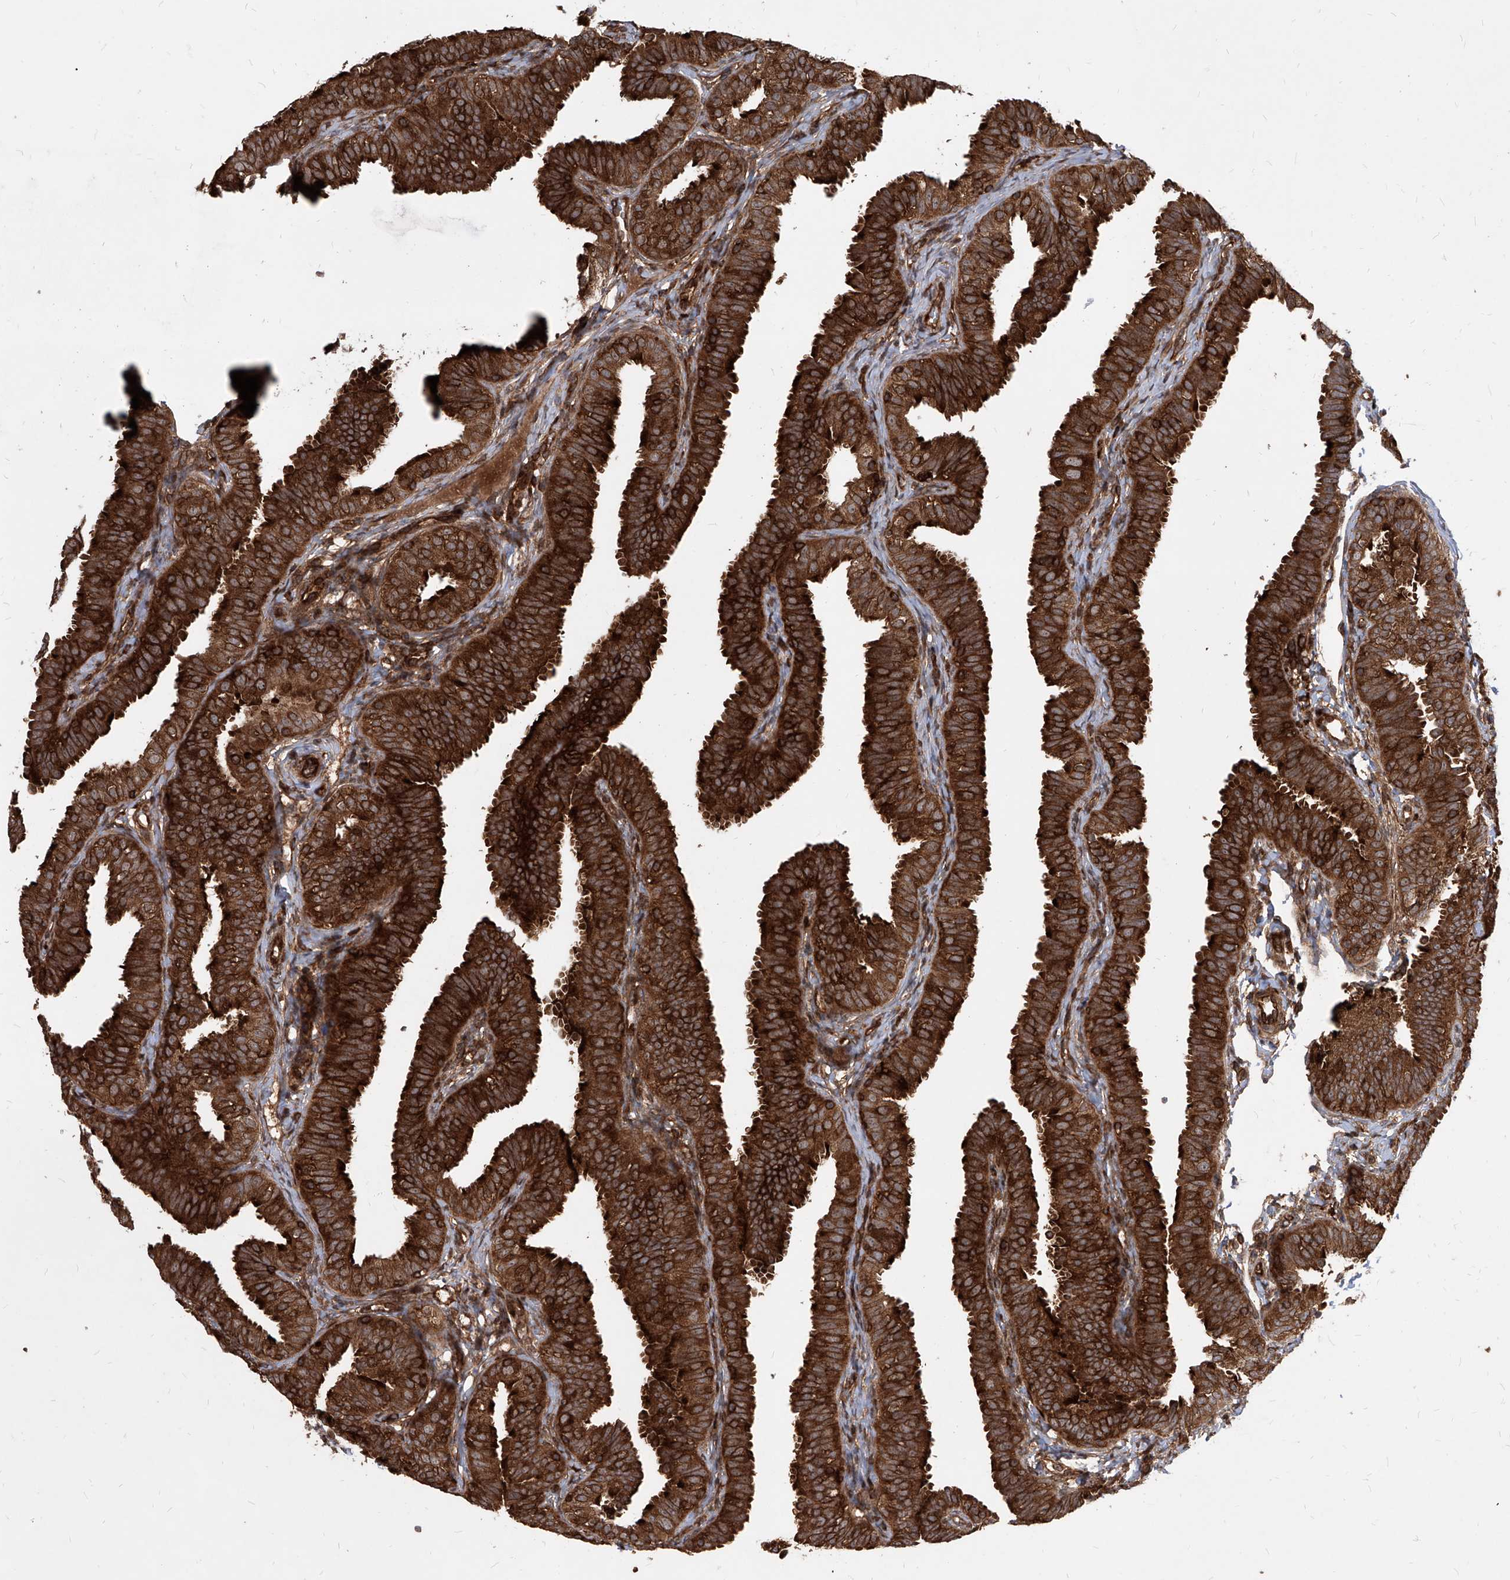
{"staining": {"intensity": "strong", "quantity": ">75%", "location": "cytoplasmic/membranous"}, "tissue": "fallopian tube", "cell_type": "Glandular cells", "image_type": "normal", "snomed": [{"axis": "morphology", "description": "Normal tissue, NOS"}, {"axis": "topography", "description": "Fallopian tube"}], "caption": "The micrograph displays immunohistochemical staining of unremarkable fallopian tube. There is strong cytoplasmic/membranous staining is present in about >75% of glandular cells. (DAB IHC with brightfield microscopy, high magnification).", "gene": "MAGED2", "patient": {"sex": "female", "age": 35}}